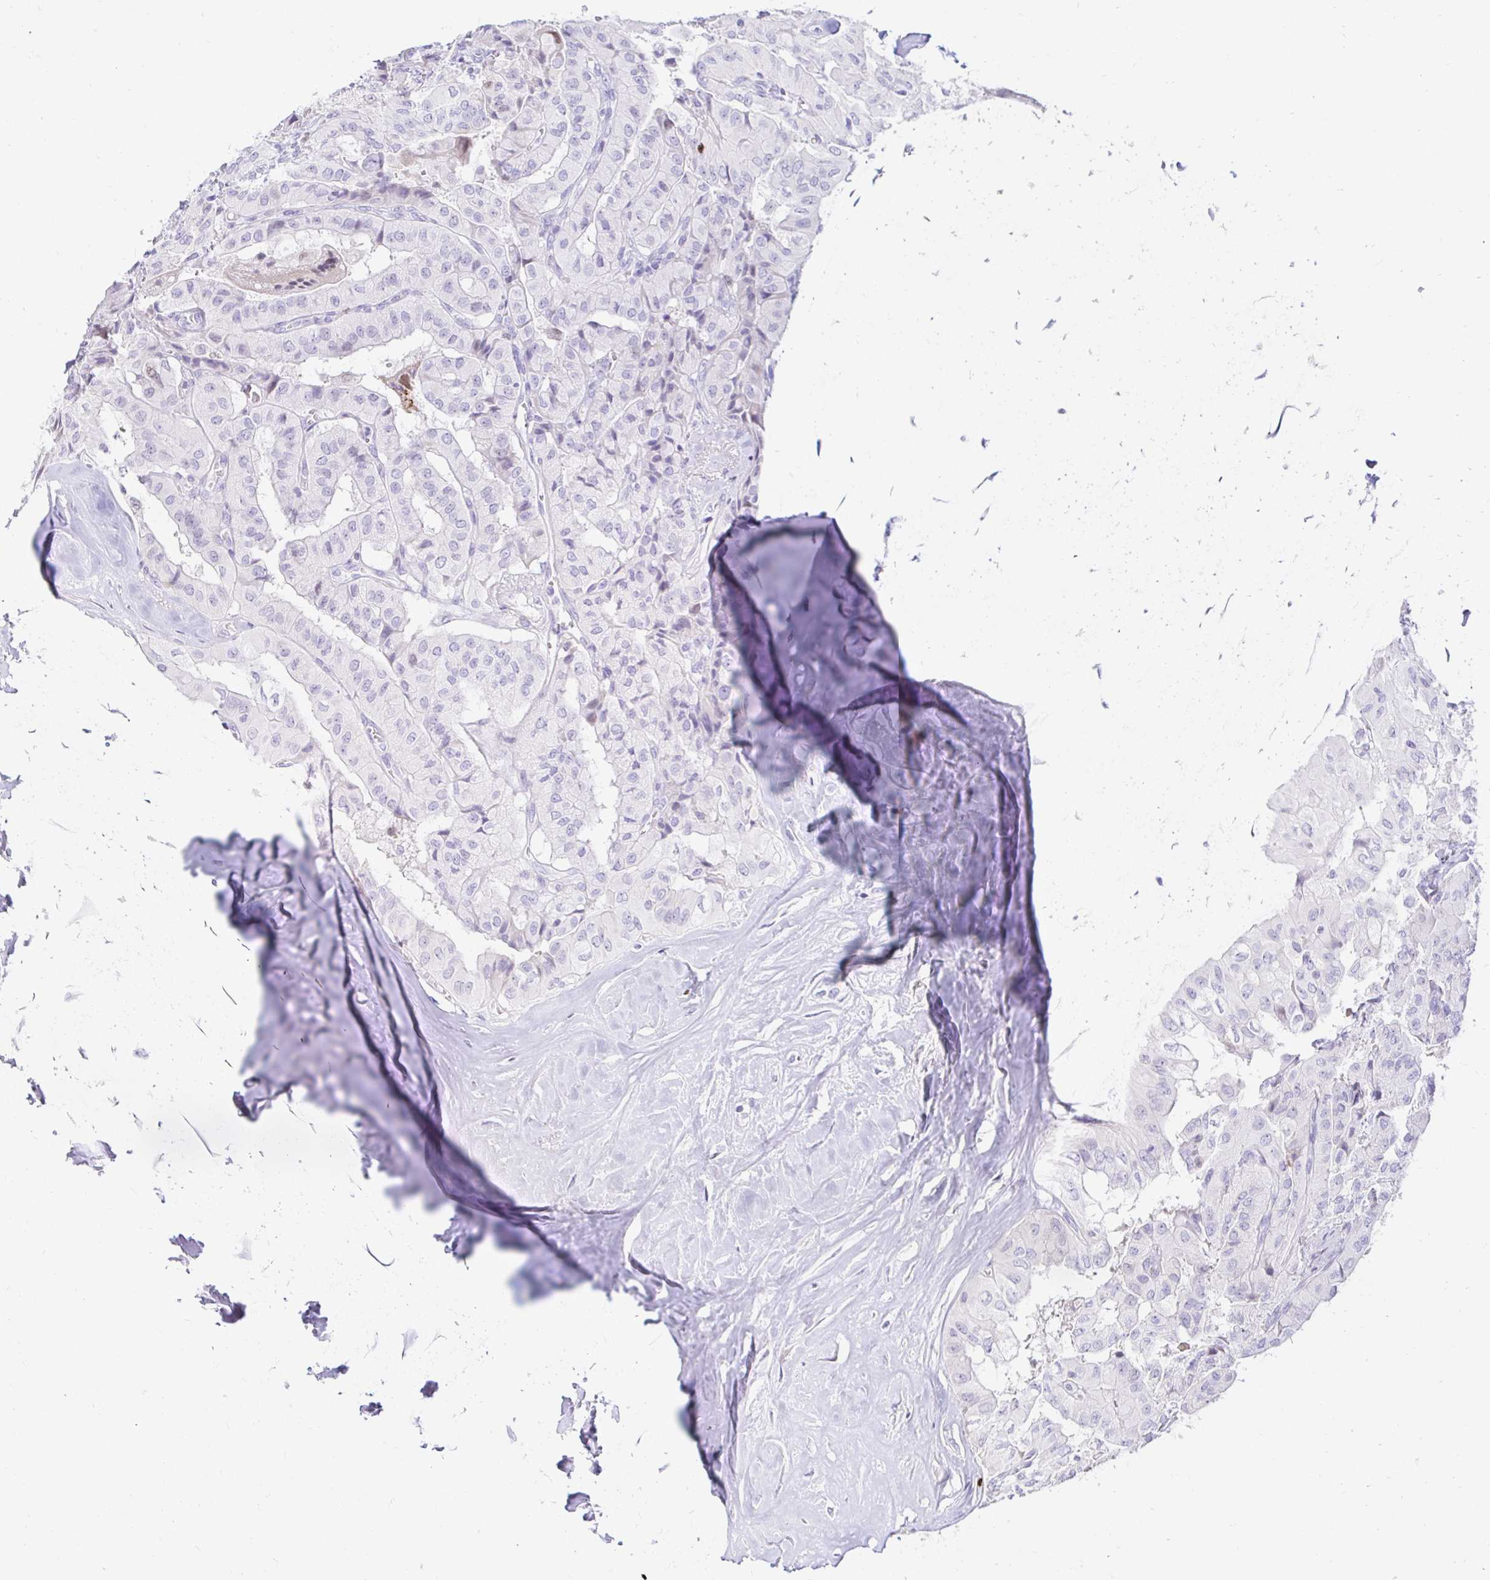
{"staining": {"intensity": "negative", "quantity": "none", "location": "none"}, "tissue": "thyroid cancer", "cell_type": "Tumor cells", "image_type": "cancer", "snomed": [{"axis": "morphology", "description": "Normal tissue, NOS"}, {"axis": "morphology", "description": "Papillary adenocarcinoma, NOS"}, {"axis": "topography", "description": "Thyroid gland"}], "caption": "Protein analysis of thyroid papillary adenocarcinoma demonstrates no significant staining in tumor cells.", "gene": "CAPSL", "patient": {"sex": "female", "age": 59}}